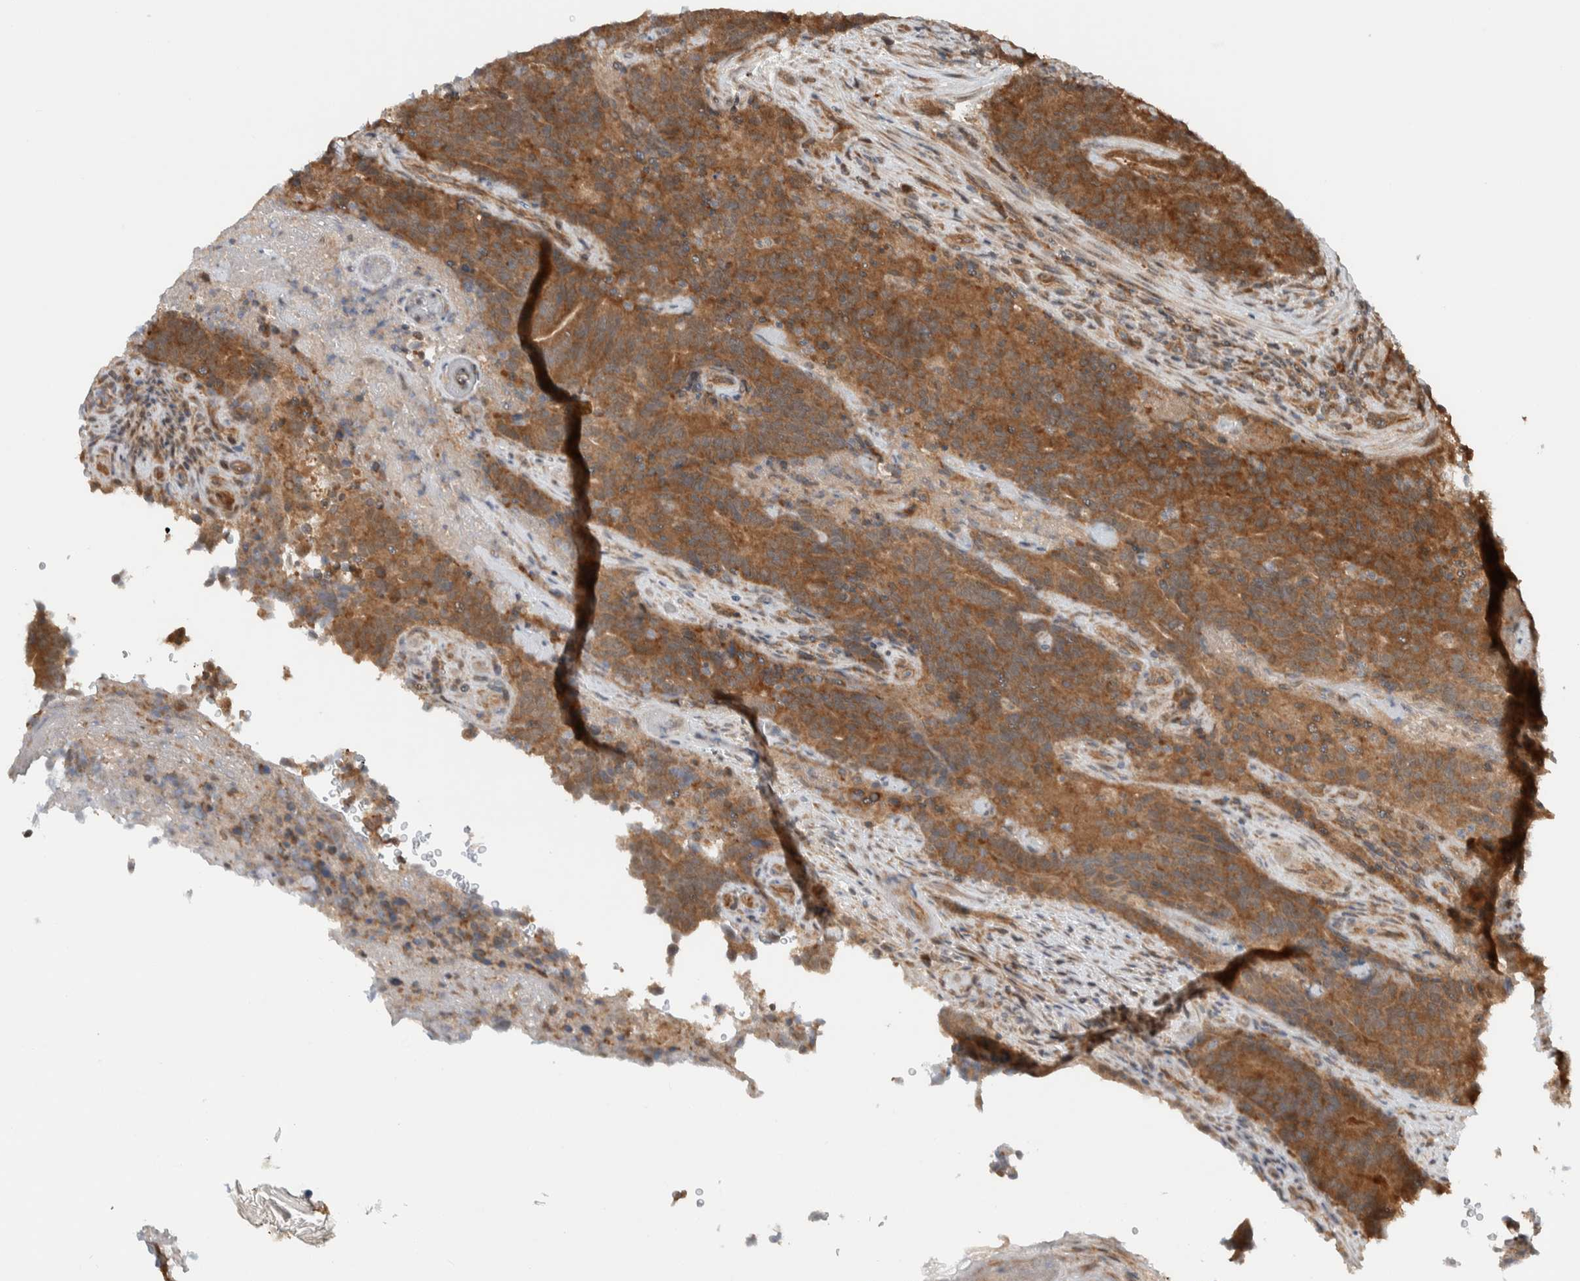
{"staining": {"intensity": "moderate", "quantity": ">75%", "location": "cytoplasmic/membranous"}, "tissue": "colorectal cancer", "cell_type": "Tumor cells", "image_type": "cancer", "snomed": [{"axis": "morphology", "description": "Normal tissue, NOS"}, {"axis": "morphology", "description": "Adenocarcinoma, NOS"}, {"axis": "topography", "description": "Colon"}], "caption": "Tumor cells display moderate cytoplasmic/membranous expression in approximately >75% of cells in colorectal cancer (adenocarcinoma). The staining was performed using DAB to visualize the protein expression in brown, while the nuclei were stained in blue with hematoxylin (Magnification: 20x).", "gene": "KLHL6", "patient": {"sex": "female", "age": 75}}